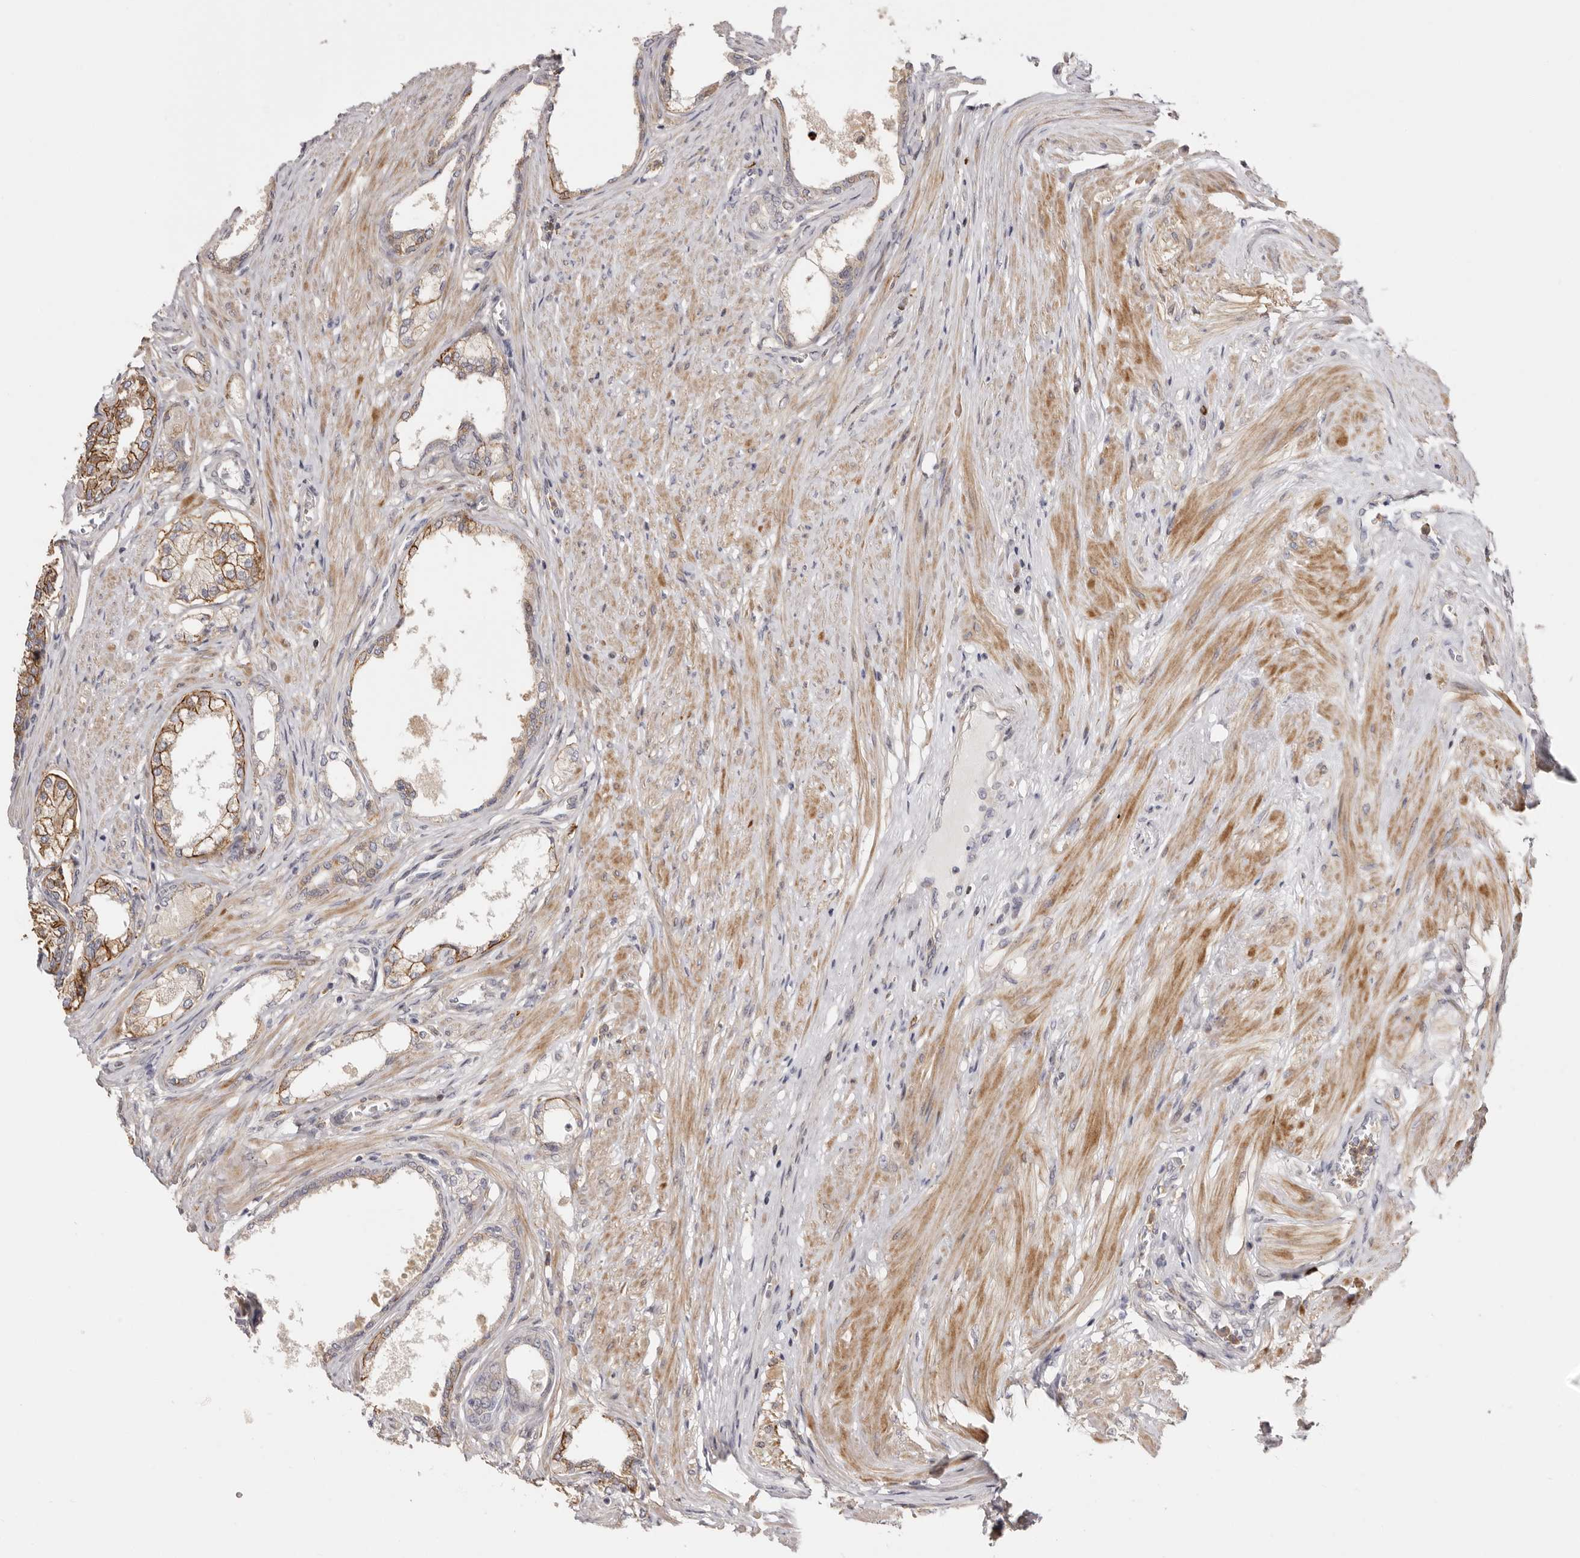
{"staining": {"intensity": "moderate", "quantity": "25%-75%", "location": "cytoplasmic/membranous"}, "tissue": "prostate", "cell_type": "Glandular cells", "image_type": "normal", "snomed": [{"axis": "morphology", "description": "Normal tissue, NOS"}, {"axis": "morphology", "description": "Urothelial carcinoma, Low grade"}, {"axis": "topography", "description": "Urinary bladder"}, {"axis": "topography", "description": "Prostate"}], "caption": "Brown immunohistochemical staining in normal human prostate displays moderate cytoplasmic/membranous expression in about 25%-75% of glandular cells.", "gene": "MSRB2", "patient": {"sex": "male", "age": 60}}